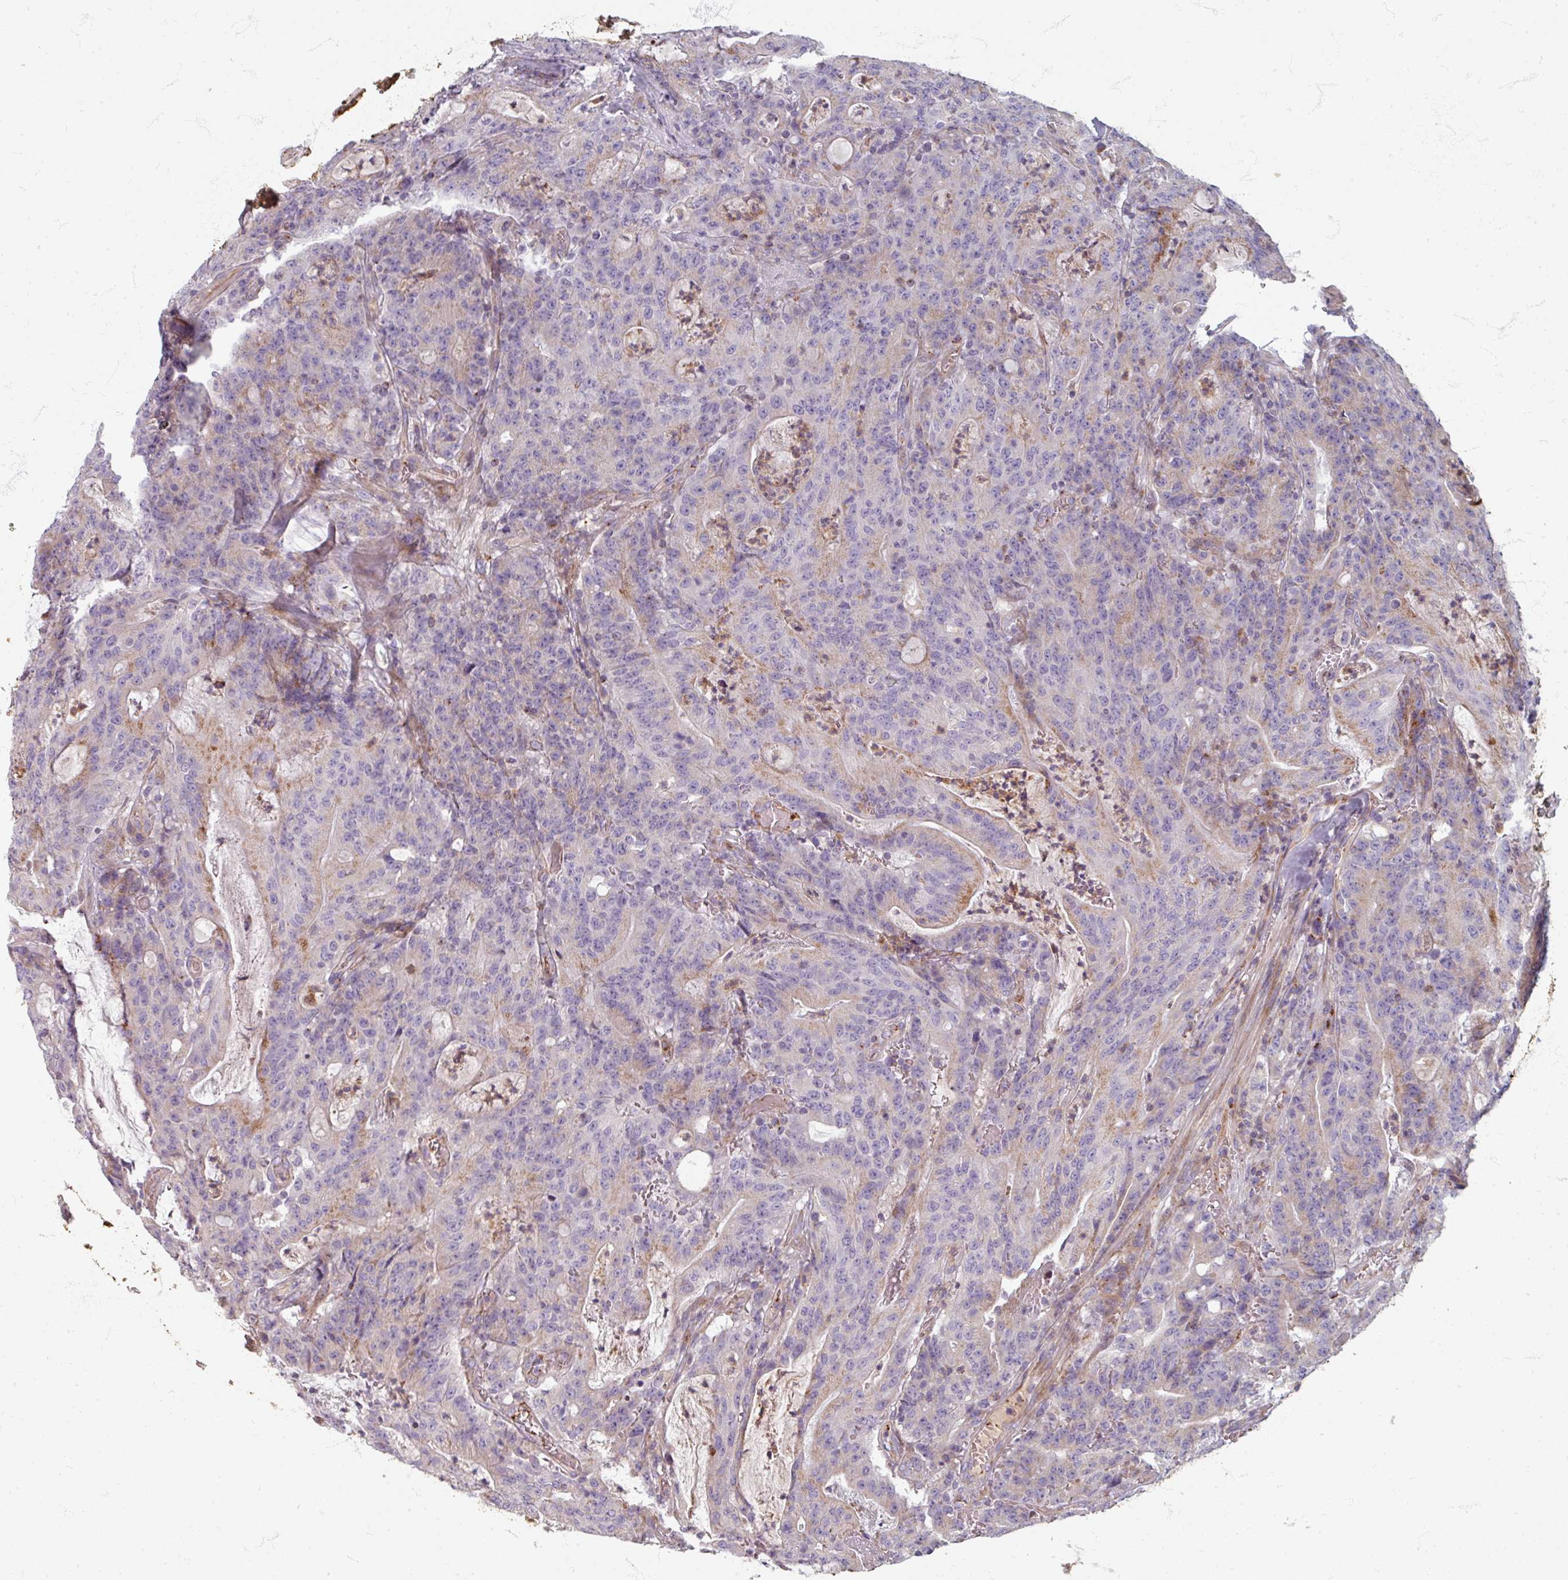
{"staining": {"intensity": "weak", "quantity": "<25%", "location": "cytoplasmic/membranous"}, "tissue": "colorectal cancer", "cell_type": "Tumor cells", "image_type": "cancer", "snomed": [{"axis": "morphology", "description": "Adenocarcinoma, NOS"}, {"axis": "topography", "description": "Colon"}], "caption": "Colorectal cancer stained for a protein using immunohistochemistry (IHC) shows no positivity tumor cells.", "gene": "GABARAPL1", "patient": {"sex": "male", "age": 83}}